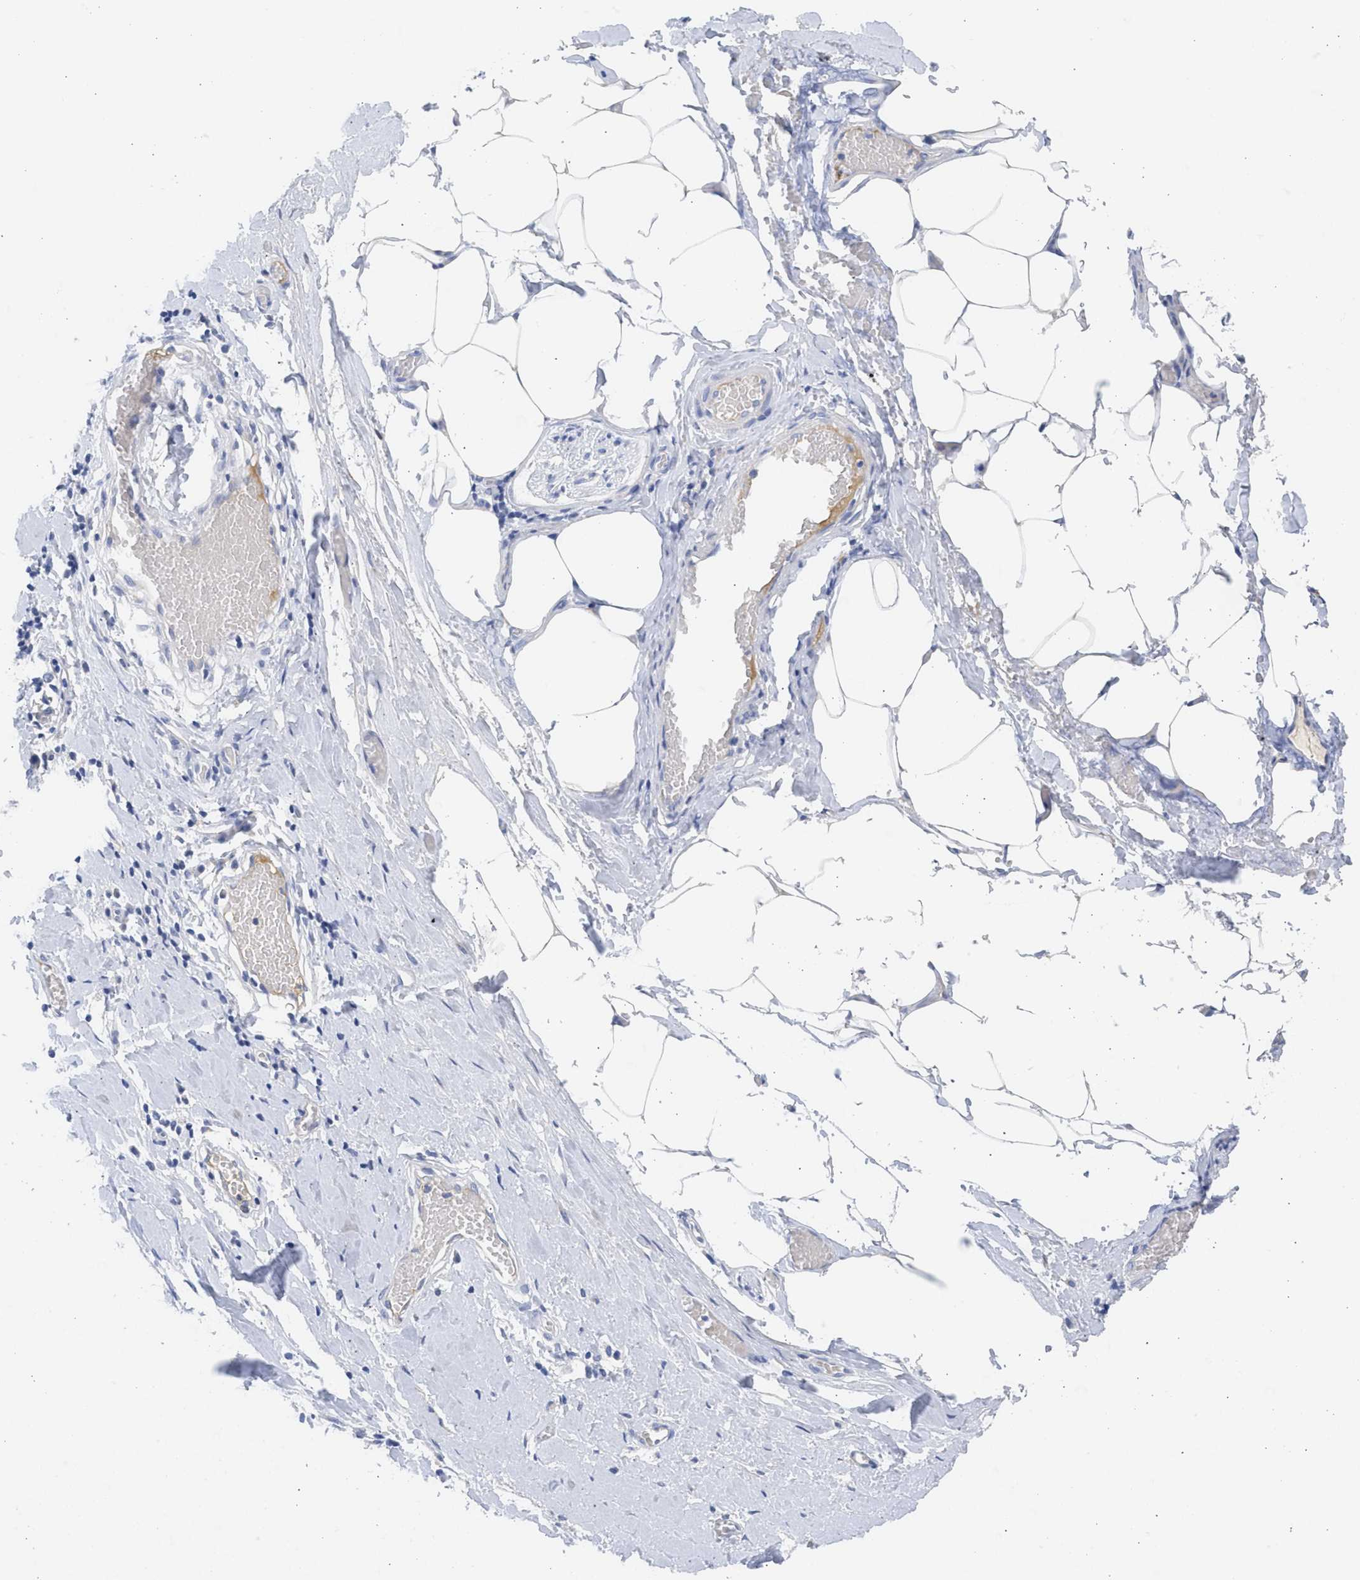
{"staining": {"intensity": "negative", "quantity": "none", "location": "none"}, "tissue": "adipose tissue", "cell_type": "Adipocytes", "image_type": "normal", "snomed": [{"axis": "morphology", "description": "Normal tissue, NOS"}, {"axis": "morphology", "description": "Adenocarcinoma, NOS"}, {"axis": "topography", "description": "Colon"}, {"axis": "topography", "description": "Peripheral nerve tissue"}], "caption": "The immunohistochemistry histopathology image has no significant positivity in adipocytes of adipose tissue.", "gene": "SPATA3", "patient": {"sex": "male", "age": 14}}